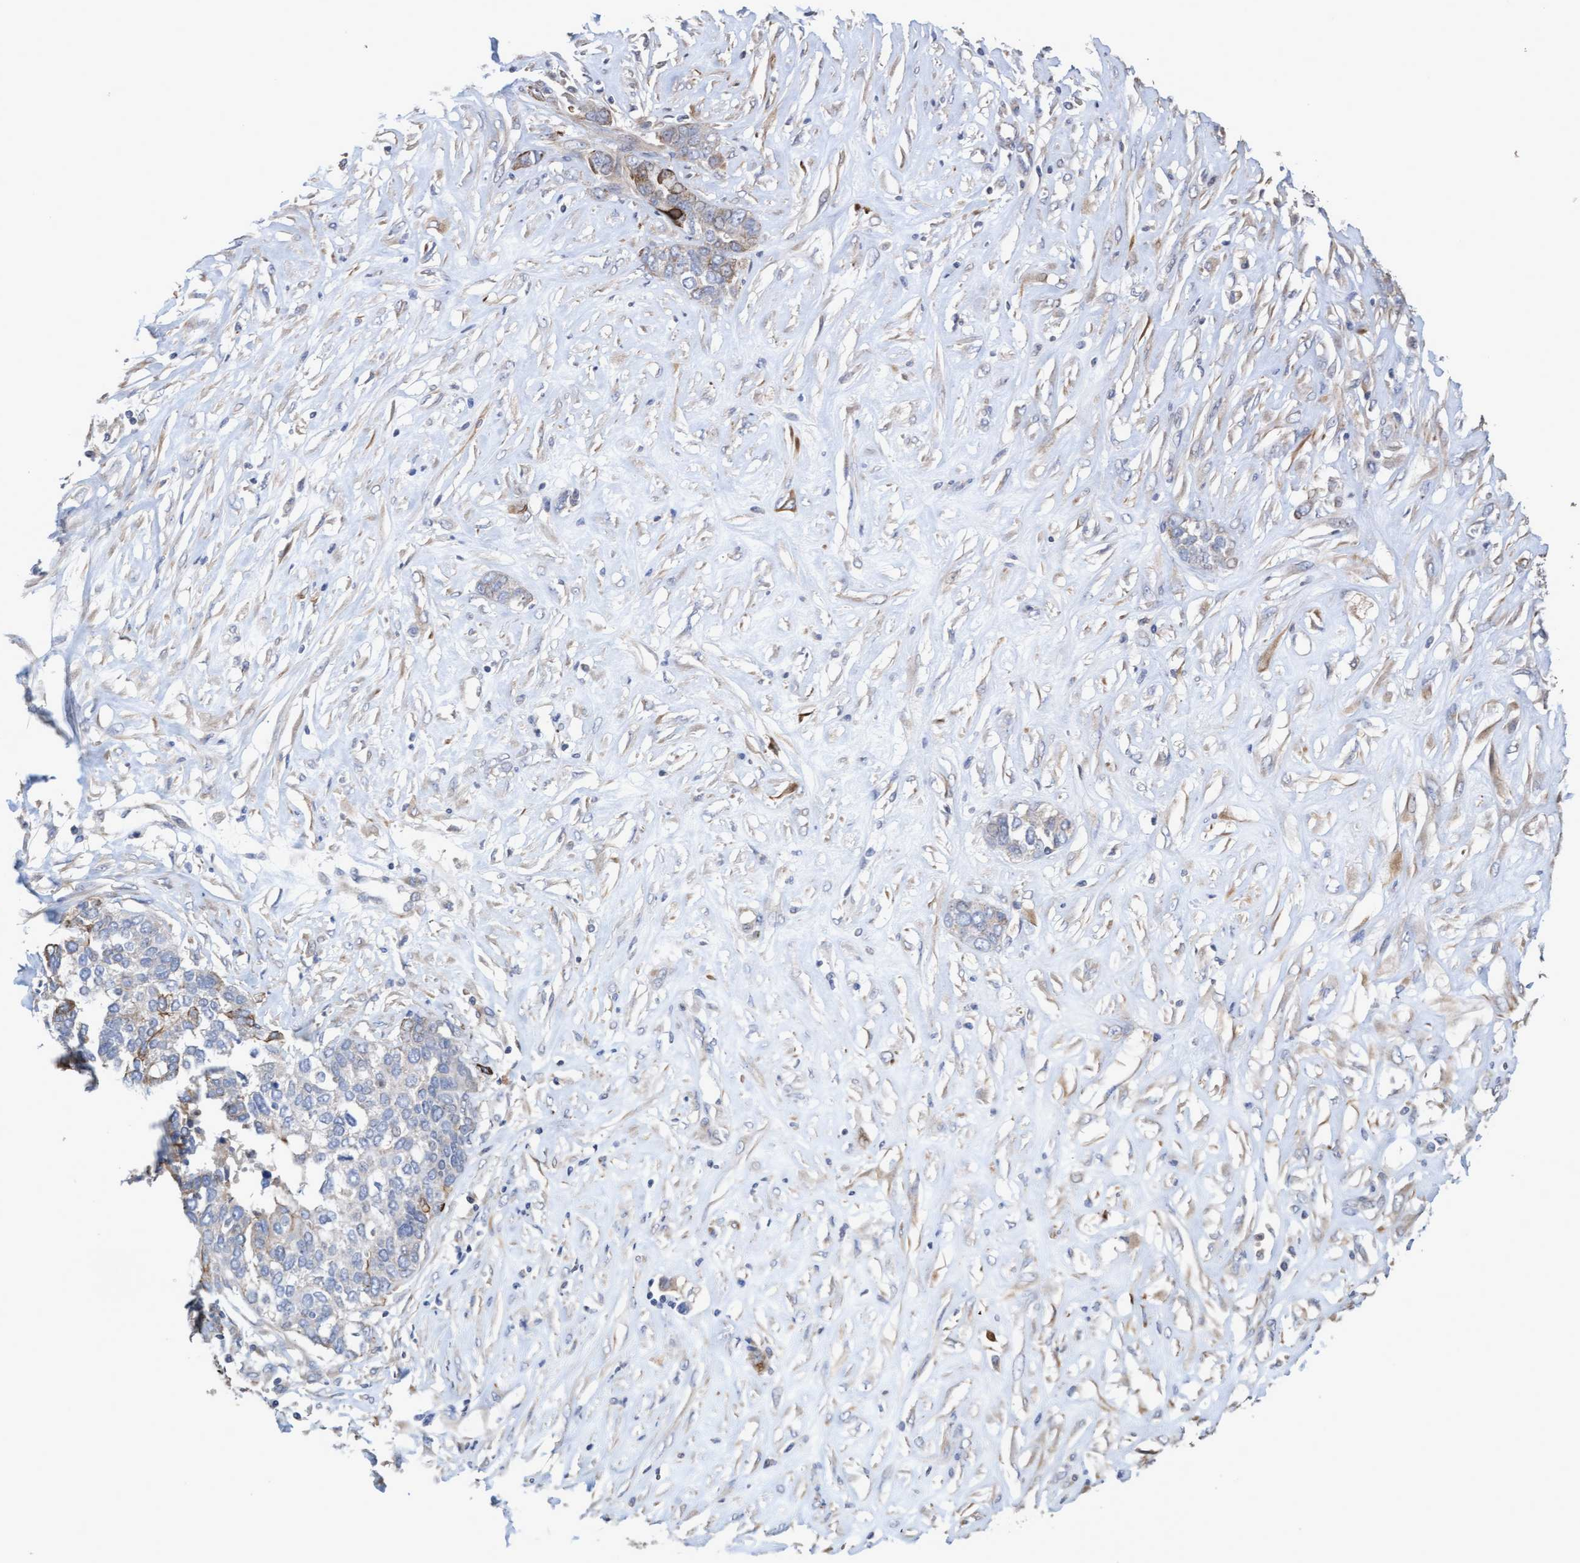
{"staining": {"intensity": "moderate", "quantity": "<25%", "location": "cytoplasmic/membranous"}, "tissue": "ovarian cancer", "cell_type": "Tumor cells", "image_type": "cancer", "snomed": [{"axis": "morphology", "description": "Cystadenocarcinoma, serous, NOS"}, {"axis": "topography", "description": "Ovary"}], "caption": "A brown stain shows moderate cytoplasmic/membranous expression of a protein in human ovarian serous cystadenocarcinoma tumor cells. (IHC, brightfield microscopy, high magnification).", "gene": "KRT24", "patient": {"sex": "female", "age": 44}}